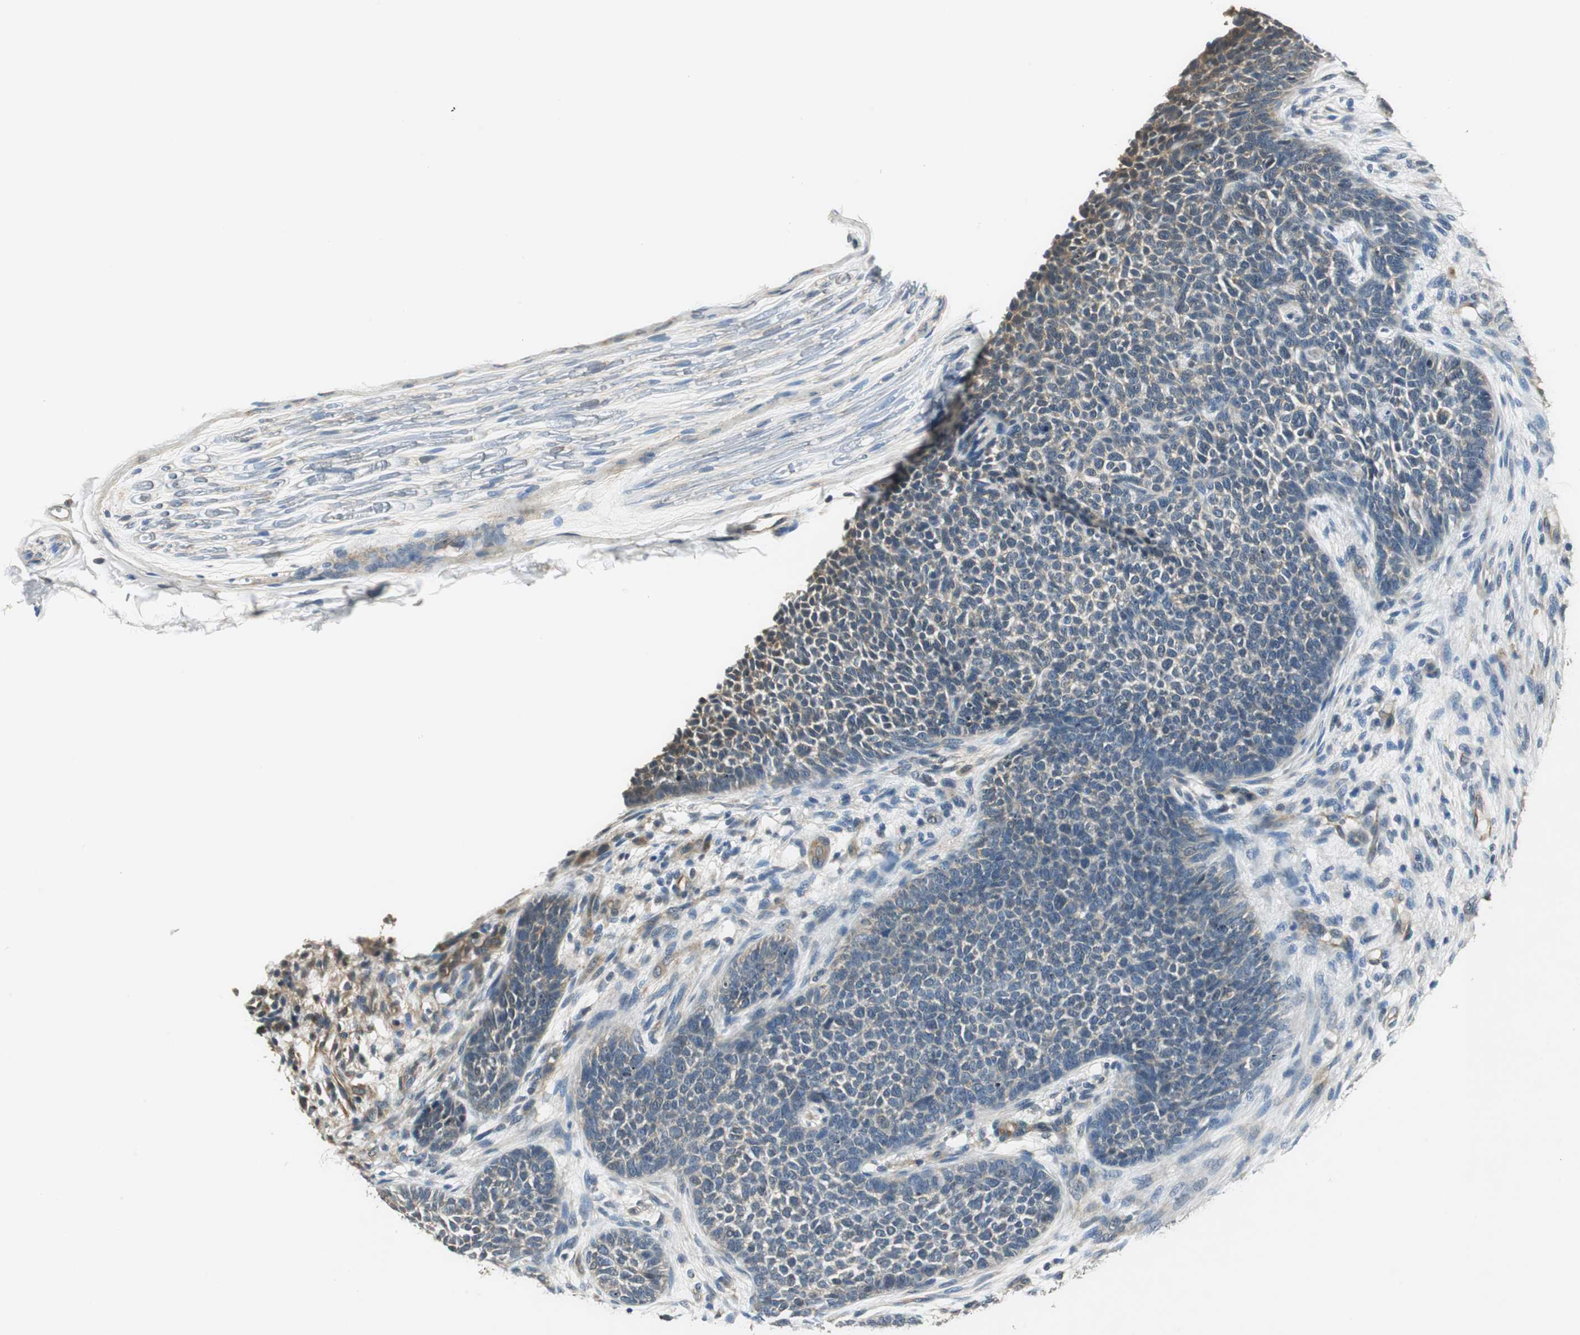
{"staining": {"intensity": "weak", "quantity": "<25%", "location": "cytoplasmic/membranous"}, "tissue": "skin cancer", "cell_type": "Tumor cells", "image_type": "cancer", "snomed": [{"axis": "morphology", "description": "Basal cell carcinoma"}, {"axis": "topography", "description": "Skin"}], "caption": "Skin cancer was stained to show a protein in brown. There is no significant expression in tumor cells. (DAB immunohistochemistry (IHC), high magnification).", "gene": "PSMB4", "patient": {"sex": "female", "age": 84}}